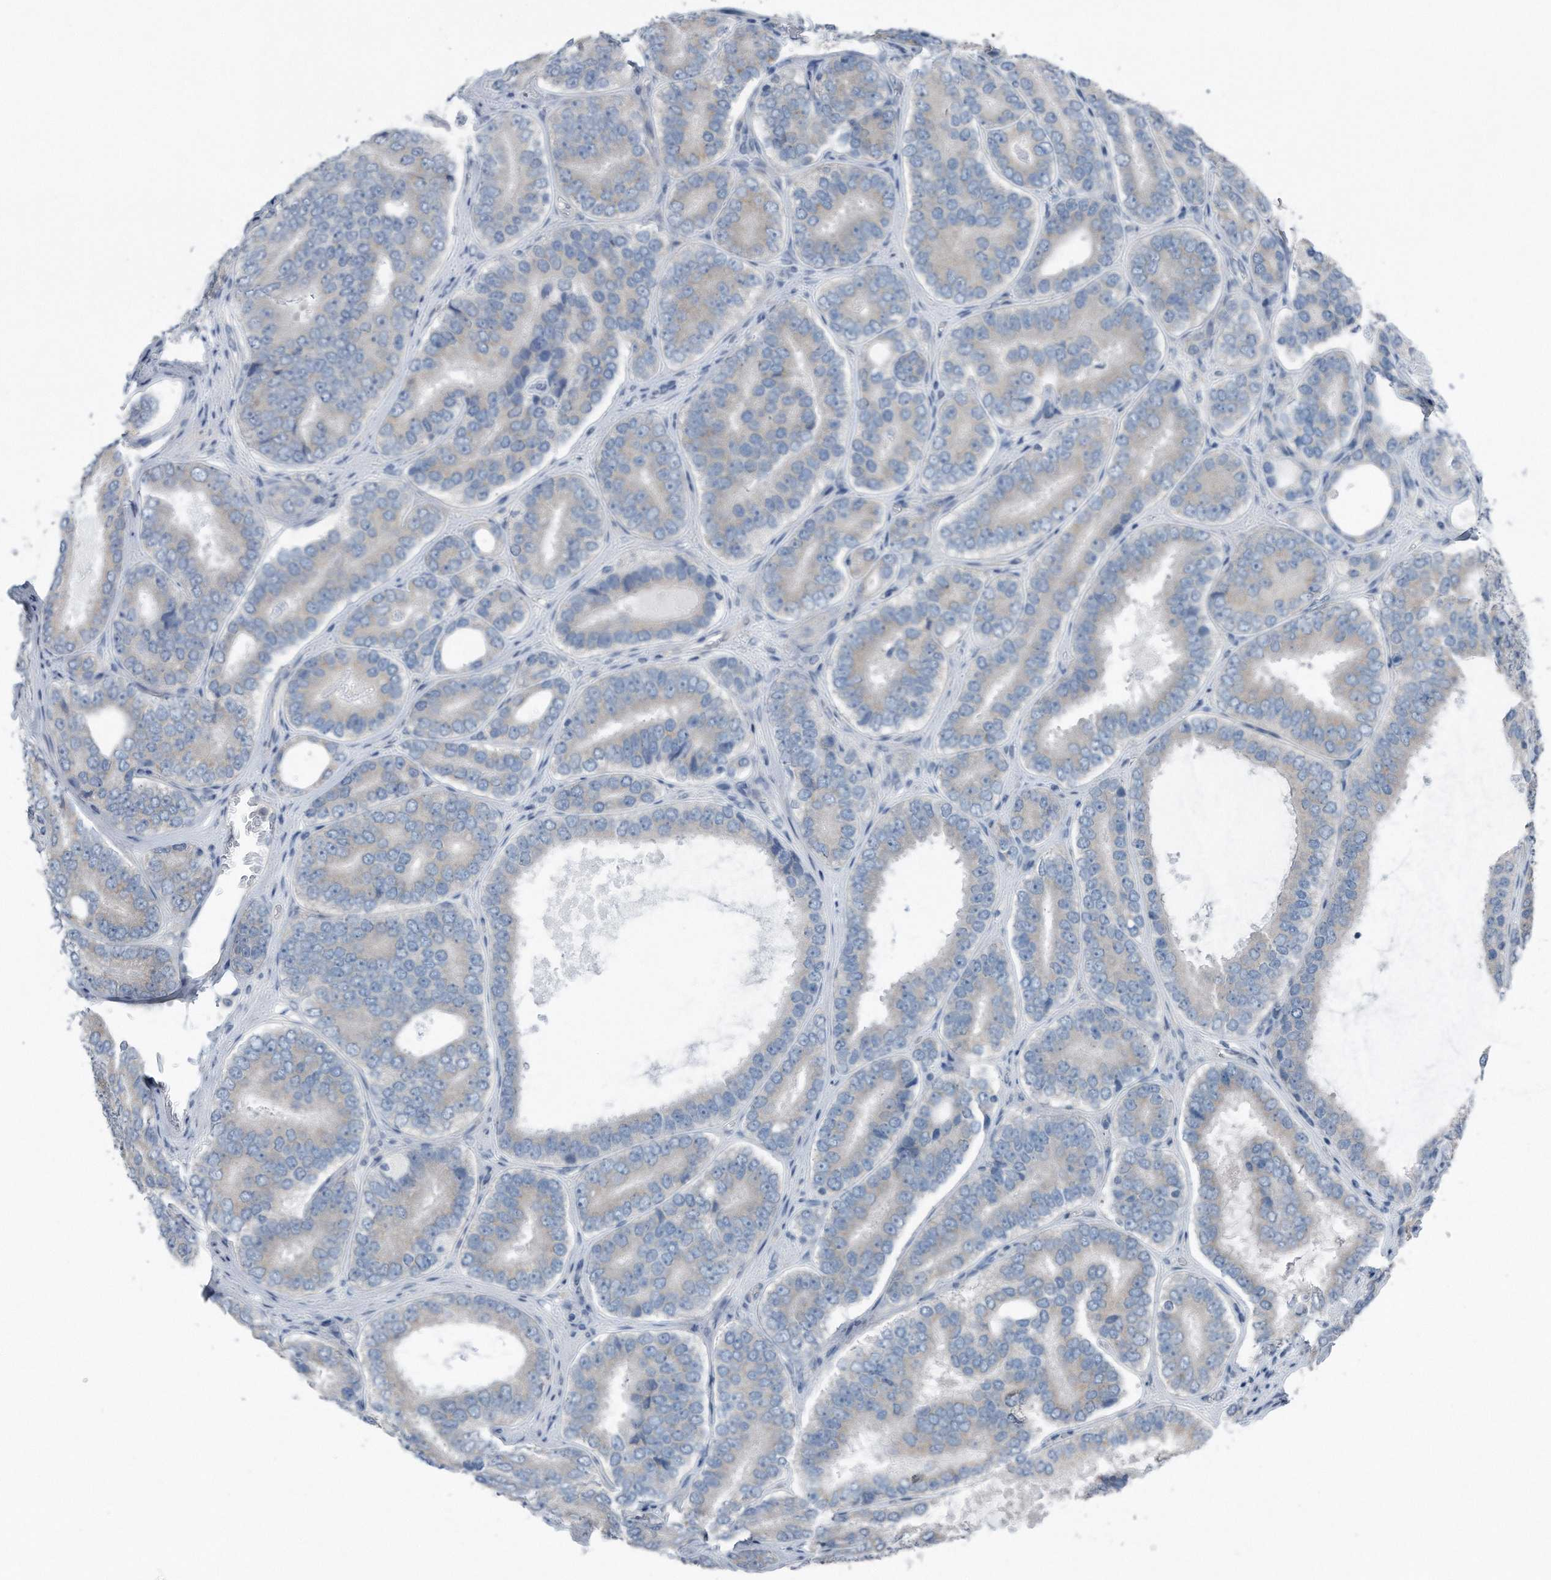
{"staining": {"intensity": "negative", "quantity": "none", "location": "none"}, "tissue": "prostate cancer", "cell_type": "Tumor cells", "image_type": "cancer", "snomed": [{"axis": "morphology", "description": "Adenocarcinoma, High grade"}, {"axis": "topography", "description": "Prostate"}], "caption": "This is an immunohistochemistry photomicrograph of prostate cancer. There is no expression in tumor cells.", "gene": "YRDC", "patient": {"sex": "male", "age": 56}}